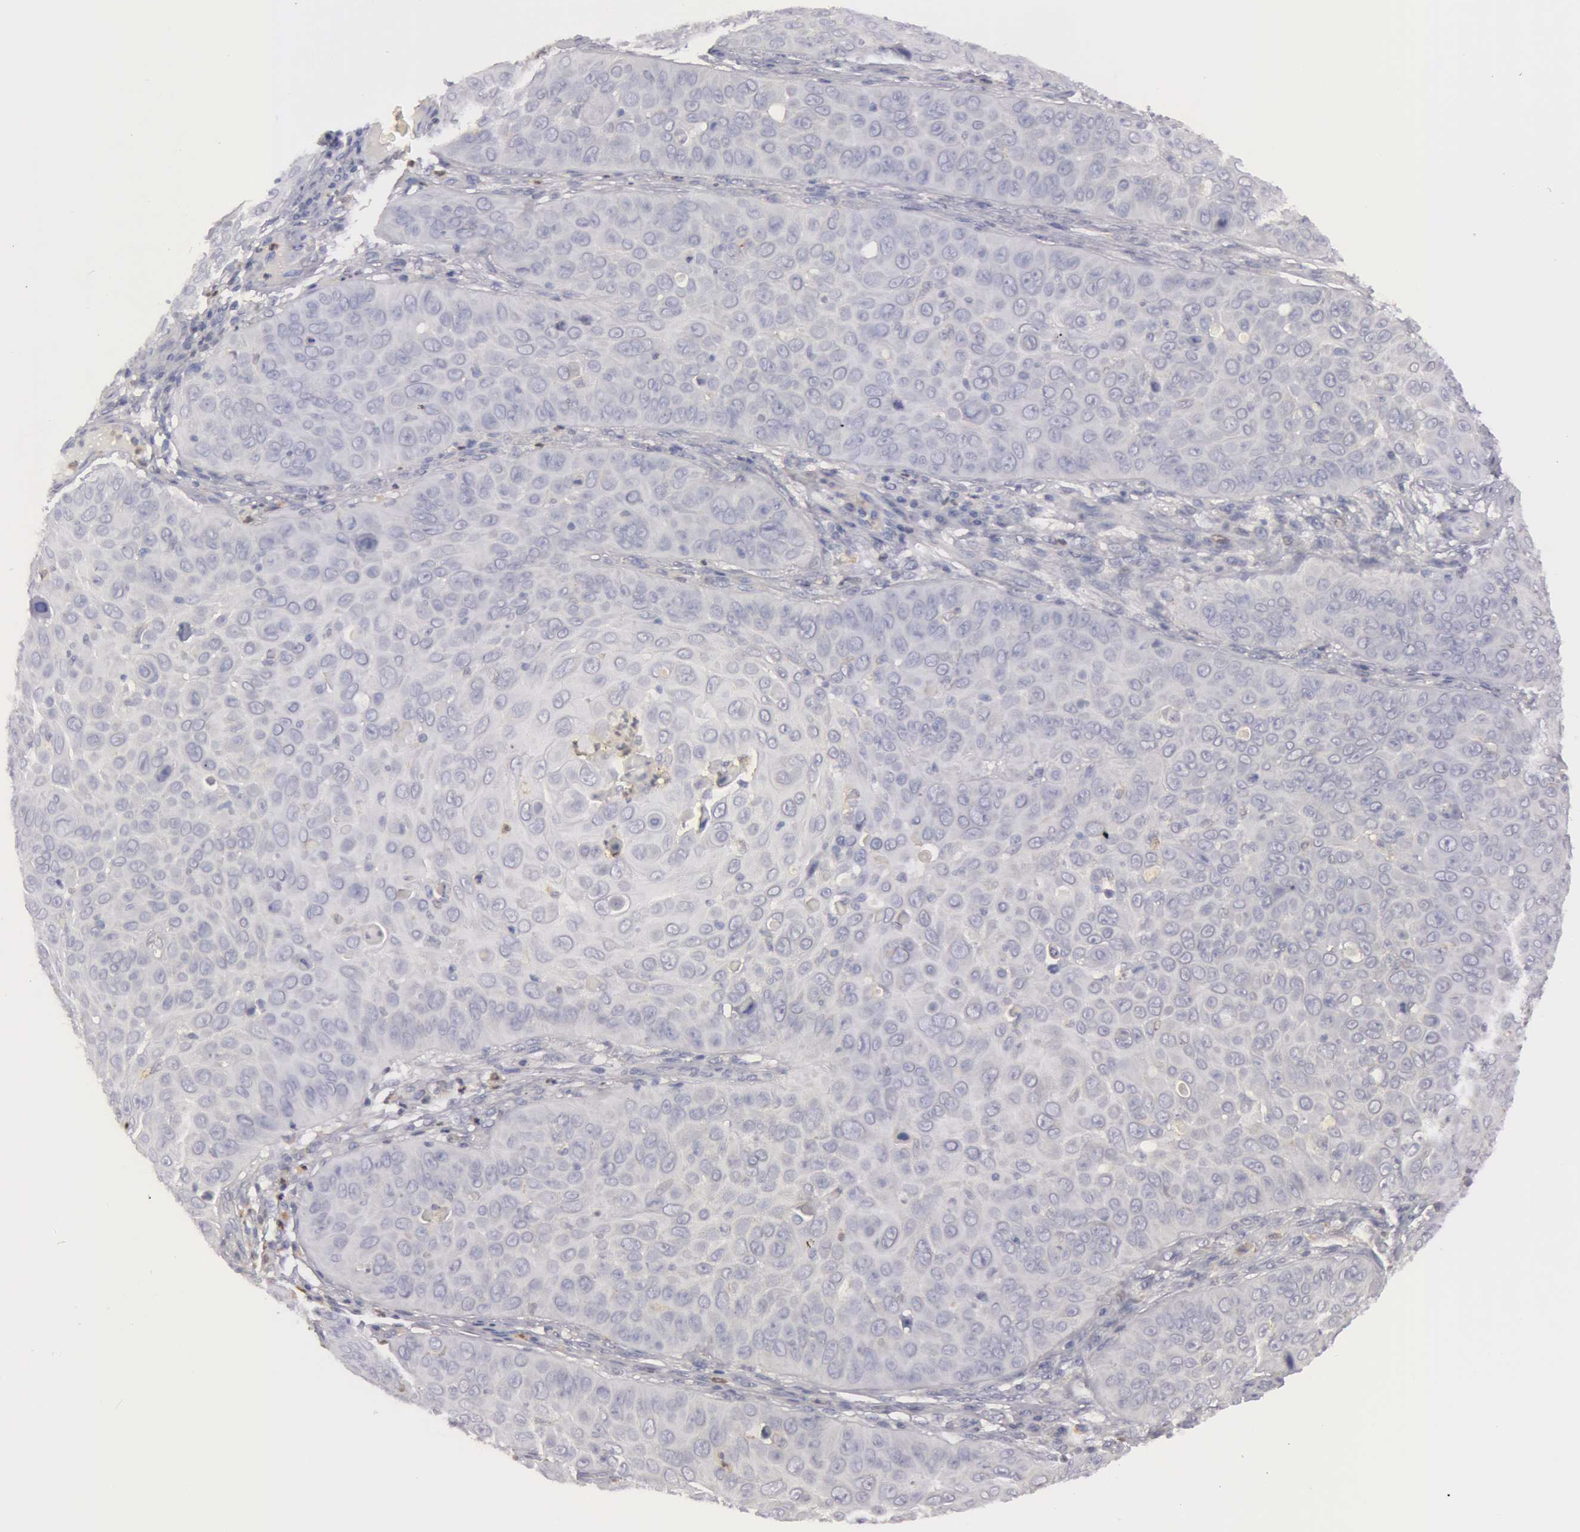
{"staining": {"intensity": "negative", "quantity": "none", "location": "none"}, "tissue": "skin cancer", "cell_type": "Tumor cells", "image_type": "cancer", "snomed": [{"axis": "morphology", "description": "Squamous cell carcinoma, NOS"}, {"axis": "topography", "description": "Skin"}], "caption": "Histopathology image shows no significant protein positivity in tumor cells of skin squamous cell carcinoma.", "gene": "CAT", "patient": {"sex": "male", "age": 82}}